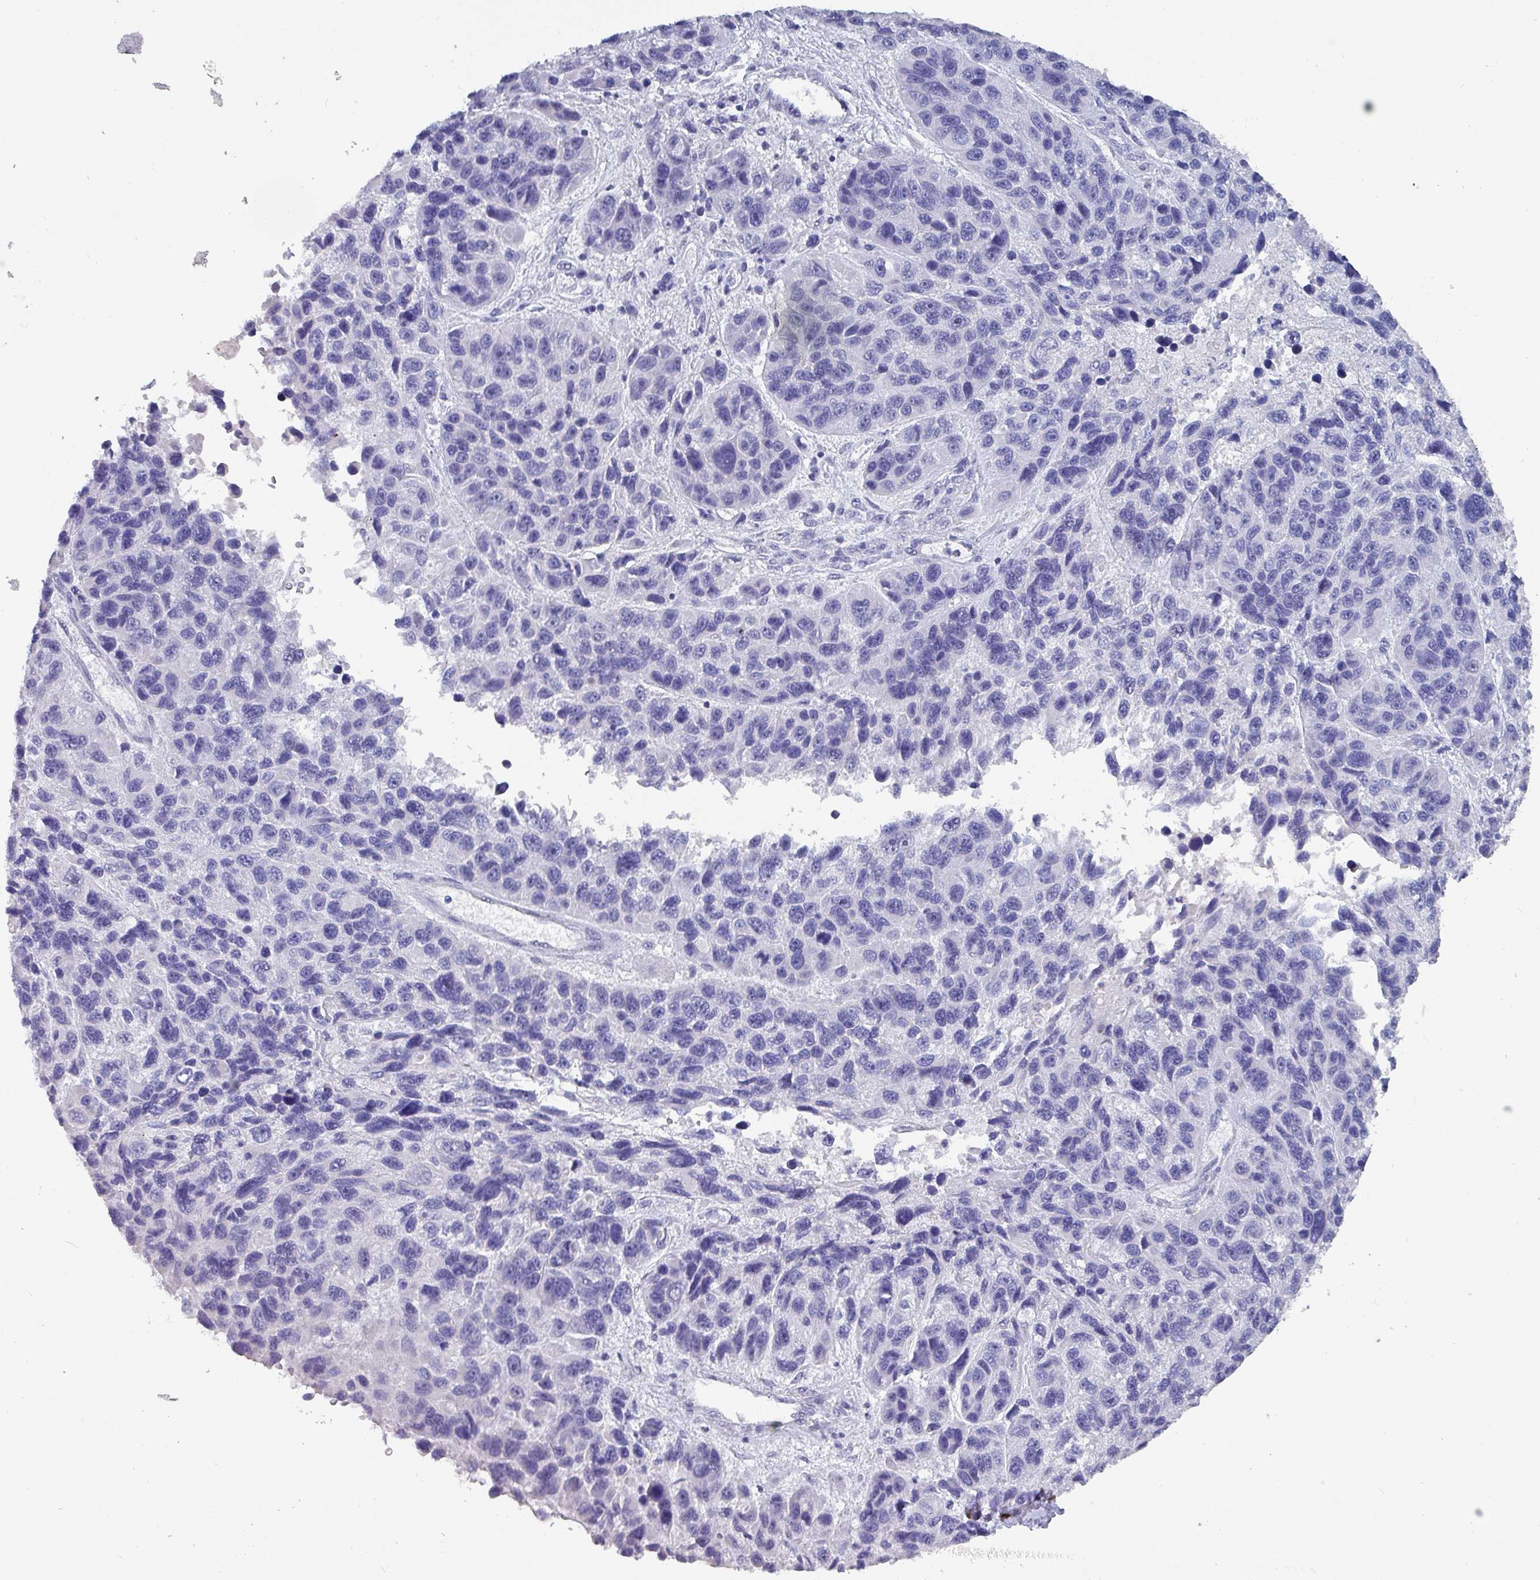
{"staining": {"intensity": "negative", "quantity": "none", "location": "none"}, "tissue": "melanoma", "cell_type": "Tumor cells", "image_type": "cancer", "snomed": [{"axis": "morphology", "description": "Malignant melanoma, NOS"}, {"axis": "topography", "description": "Skin"}], "caption": "The photomicrograph reveals no staining of tumor cells in melanoma. (Stains: DAB immunohistochemistry (IHC) with hematoxylin counter stain, Microscopy: brightfield microscopy at high magnification).", "gene": "INS-IGF2", "patient": {"sex": "male", "age": 53}}